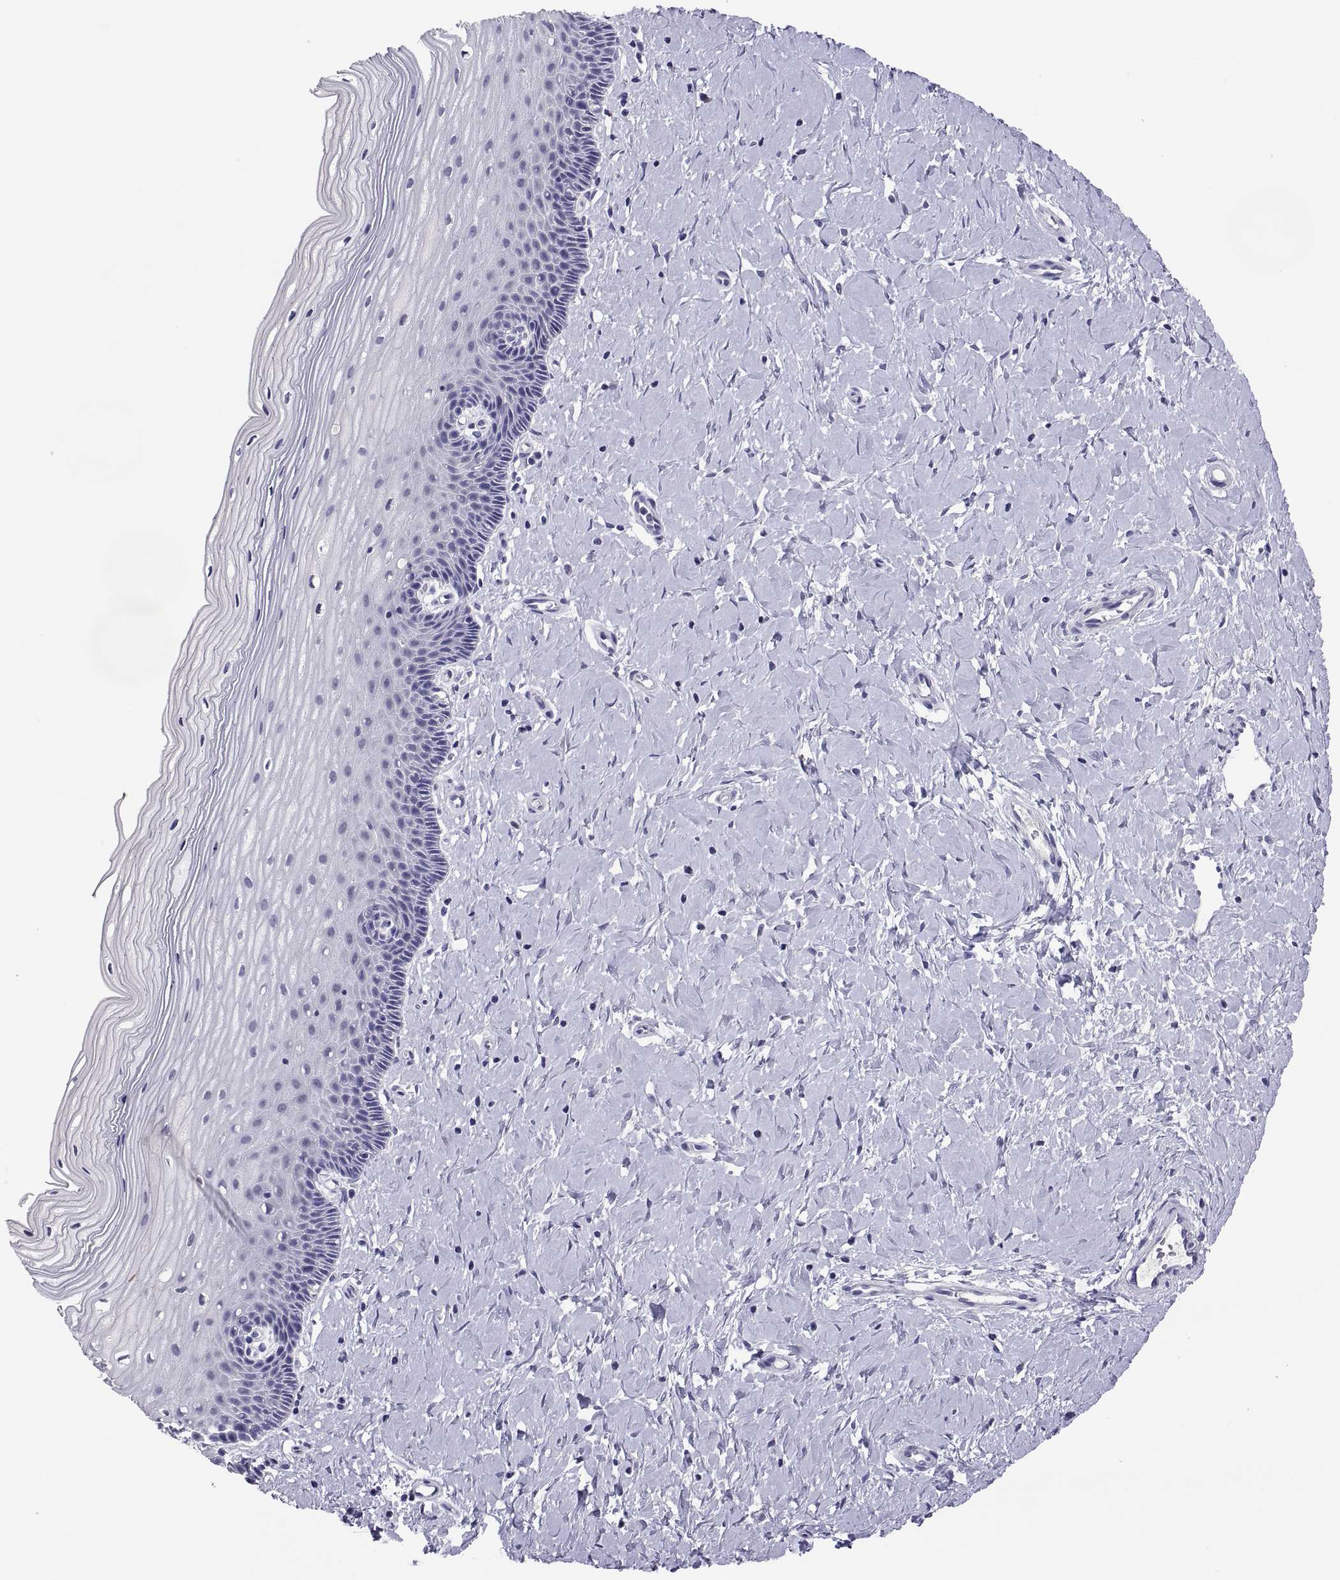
{"staining": {"intensity": "negative", "quantity": "none", "location": "none"}, "tissue": "cervix", "cell_type": "Glandular cells", "image_type": "normal", "snomed": [{"axis": "morphology", "description": "Normal tissue, NOS"}, {"axis": "topography", "description": "Cervix"}], "caption": "Cervix was stained to show a protein in brown. There is no significant staining in glandular cells.", "gene": "CHCT1", "patient": {"sex": "female", "age": 37}}